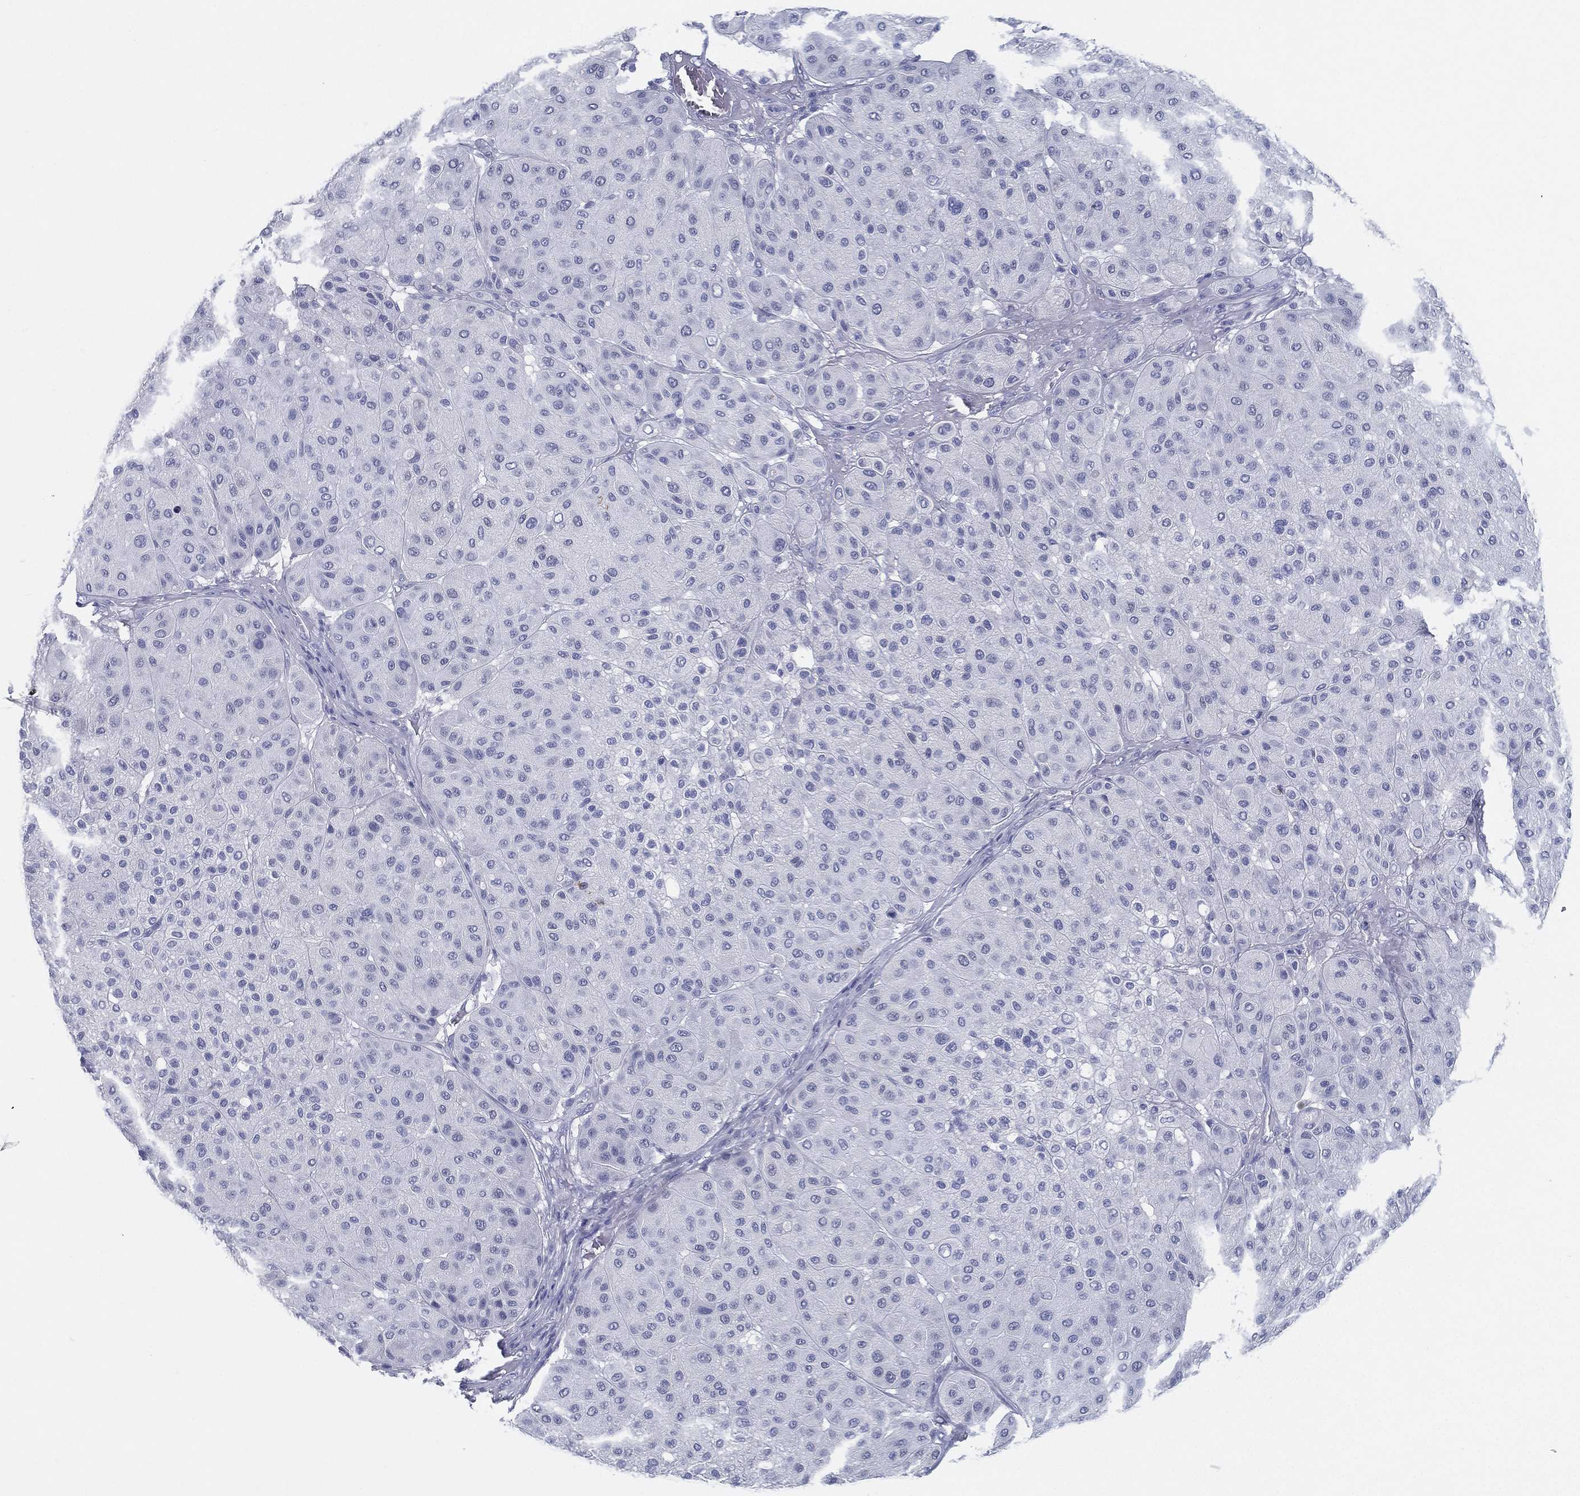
{"staining": {"intensity": "negative", "quantity": "none", "location": "none"}, "tissue": "melanoma", "cell_type": "Tumor cells", "image_type": "cancer", "snomed": [{"axis": "morphology", "description": "Malignant melanoma, Metastatic site"}, {"axis": "topography", "description": "Smooth muscle"}], "caption": "The immunohistochemistry (IHC) histopathology image has no significant staining in tumor cells of melanoma tissue.", "gene": "ATP1B2", "patient": {"sex": "male", "age": 41}}